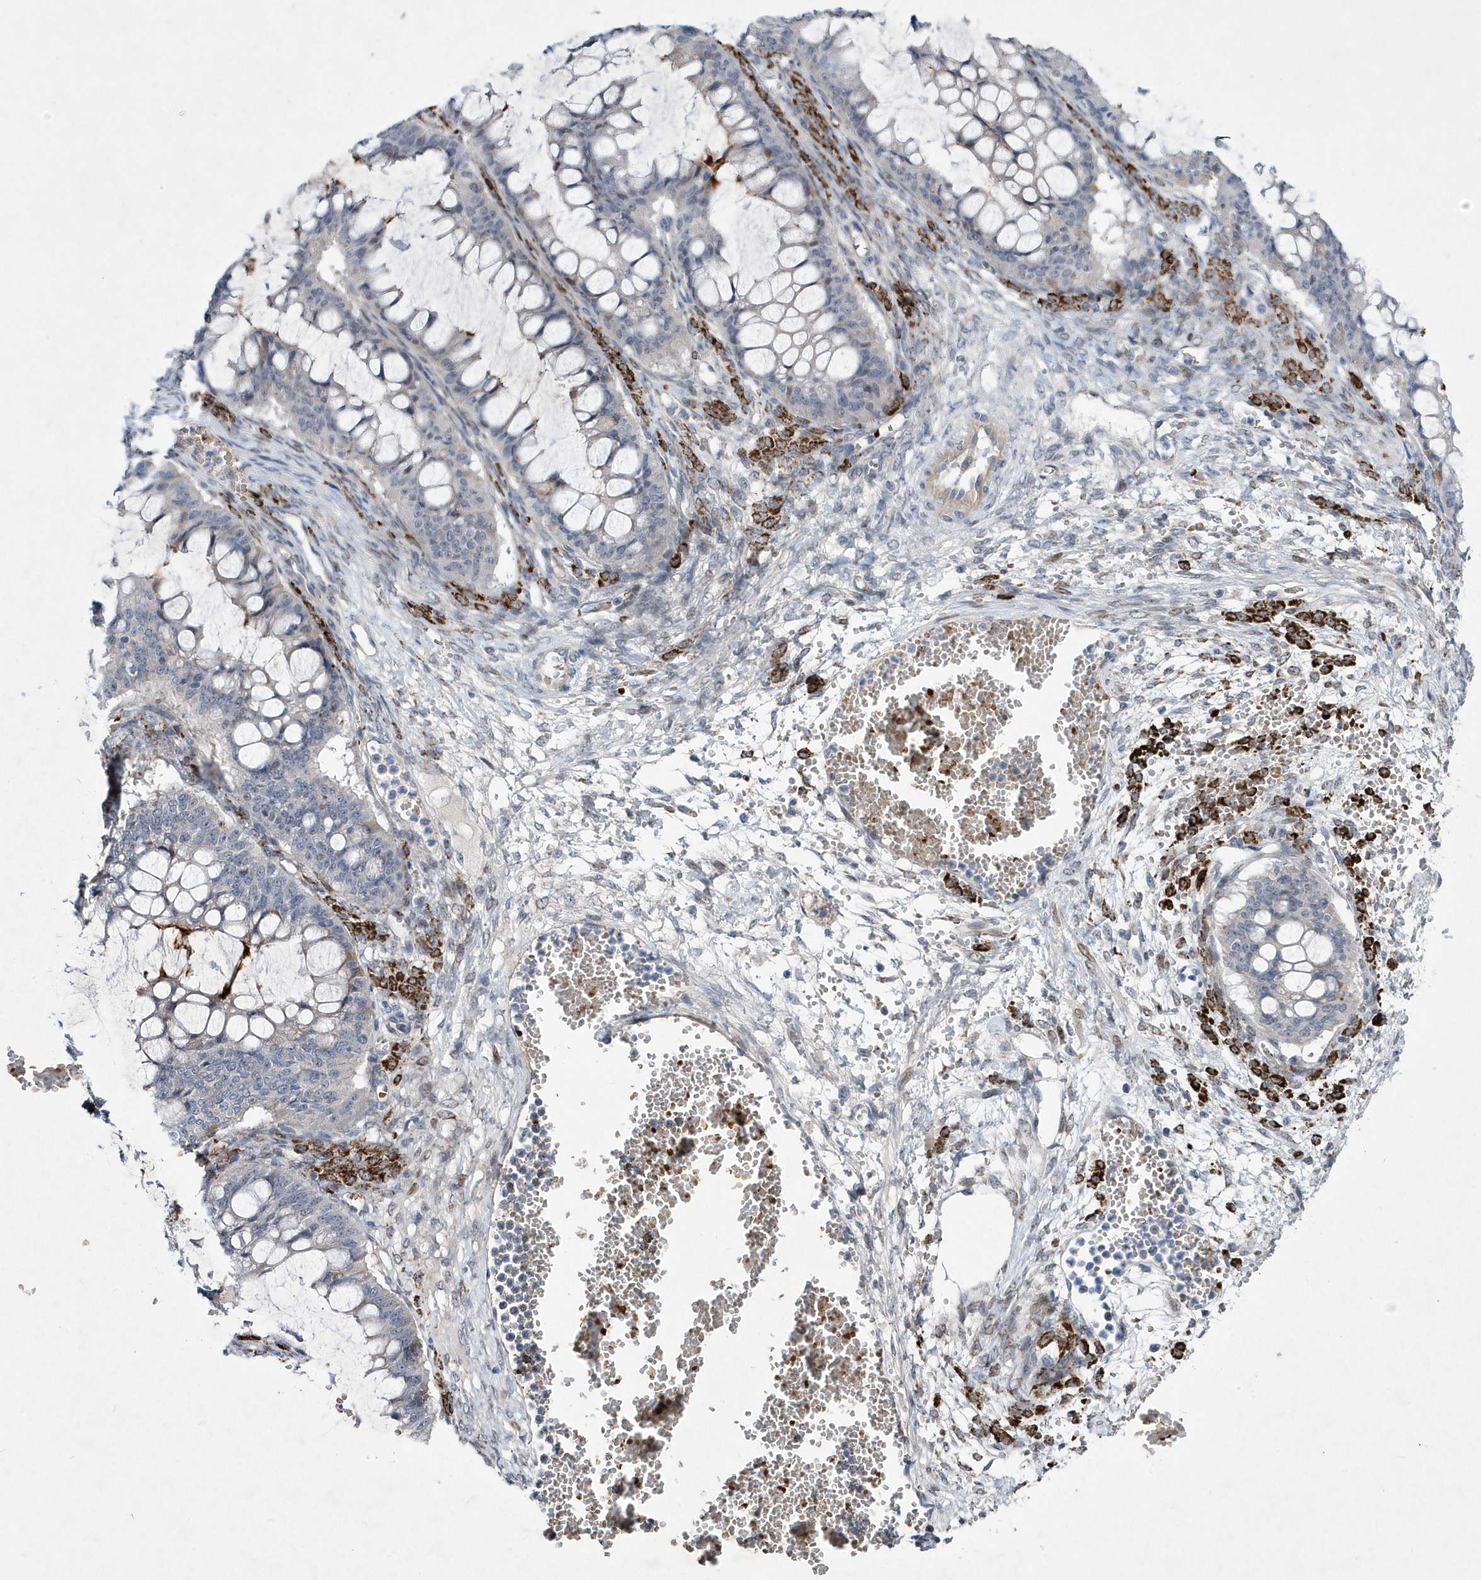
{"staining": {"intensity": "negative", "quantity": "none", "location": "none"}, "tissue": "ovarian cancer", "cell_type": "Tumor cells", "image_type": "cancer", "snomed": [{"axis": "morphology", "description": "Cystadenocarcinoma, mucinous, NOS"}, {"axis": "topography", "description": "Ovary"}], "caption": "Human ovarian mucinous cystadenocarcinoma stained for a protein using immunohistochemistry (IHC) displays no expression in tumor cells.", "gene": "ZNF875", "patient": {"sex": "female", "age": 73}}